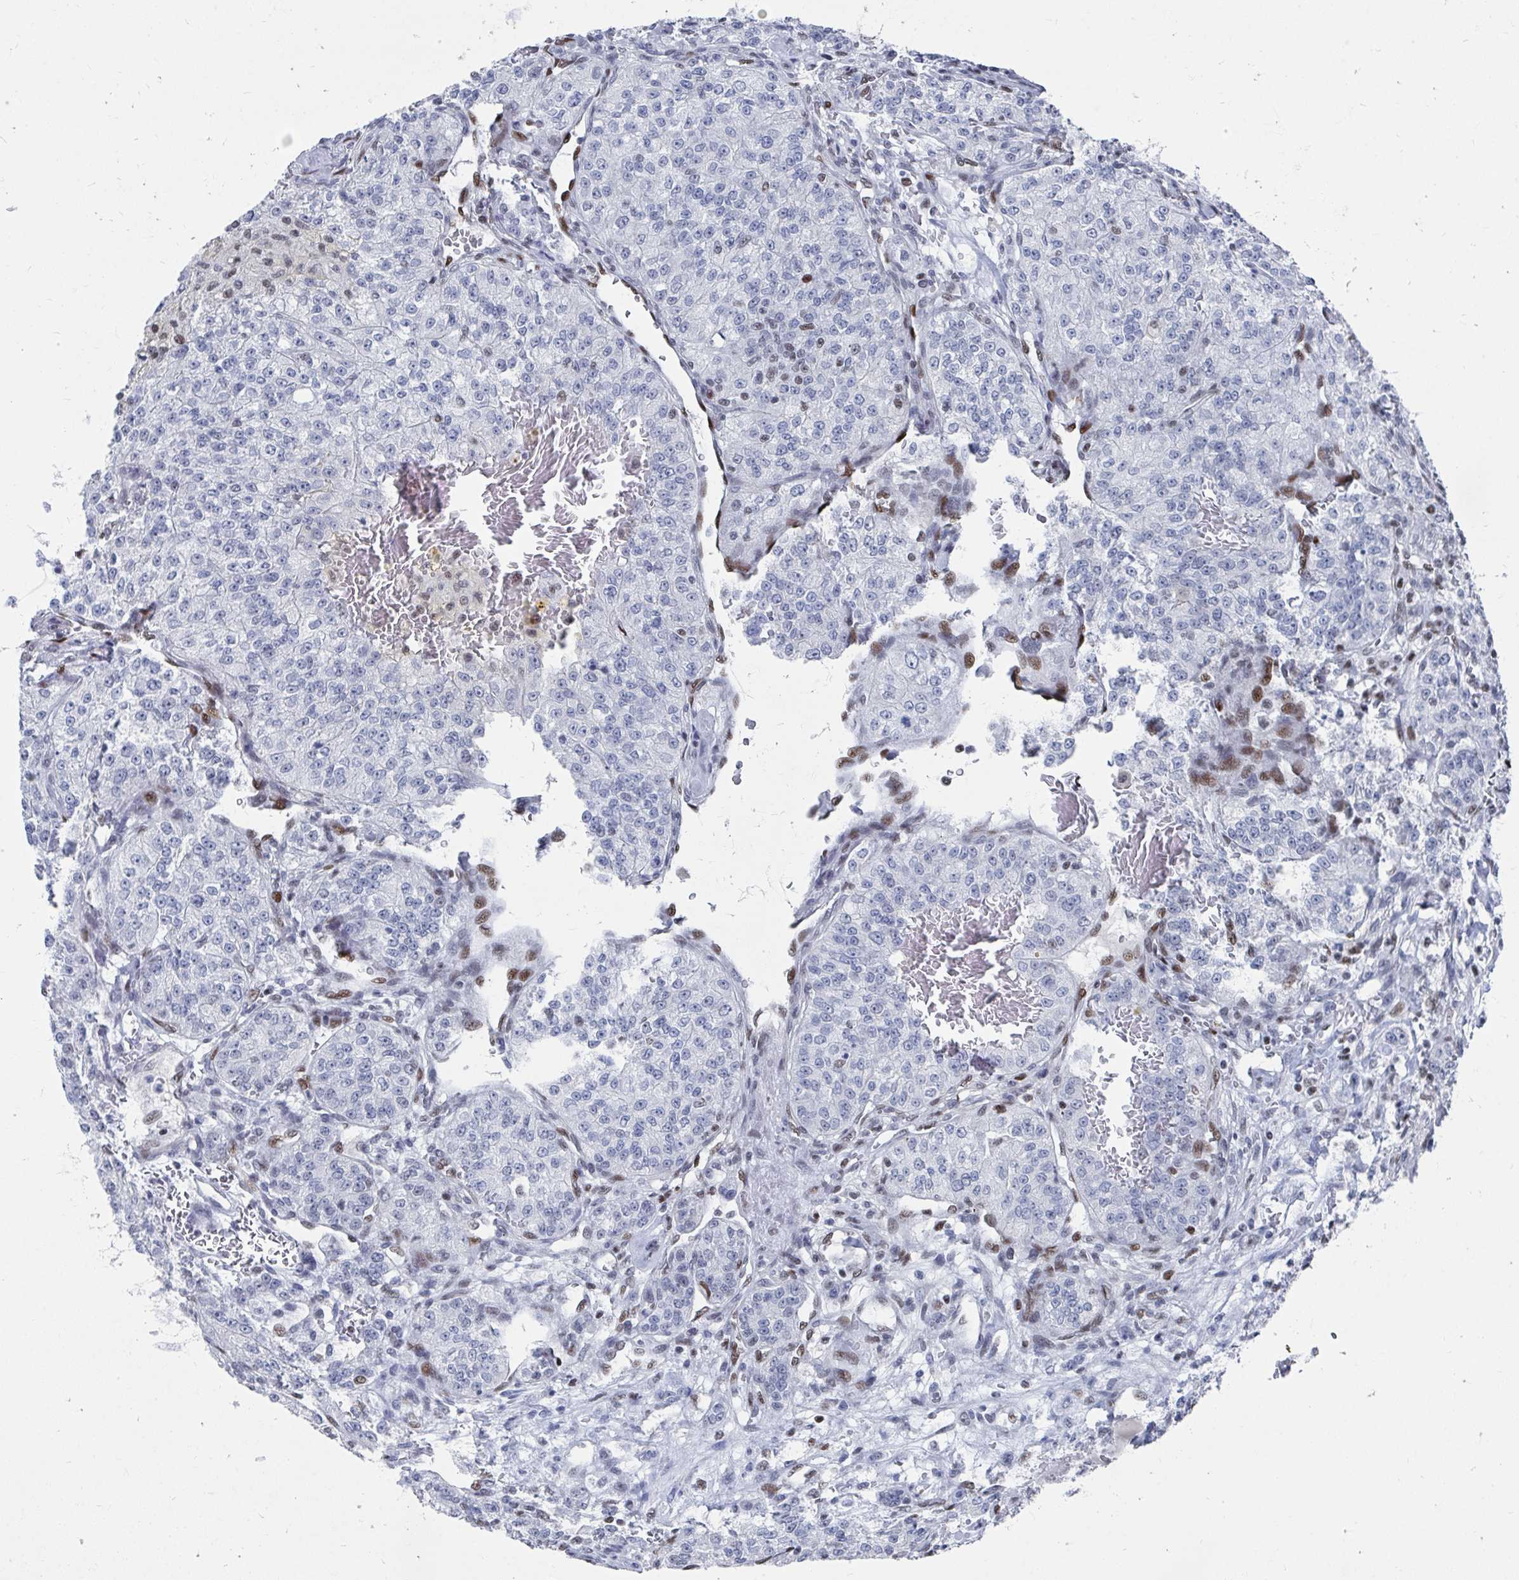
{"staining": {"intensity": "negative", "quantity": "none", "location": "none"}, "tissue": "renal cancer", "cell_type": "Tumor cells", "image_type": "cancer", "snomed": [{"axis": "morphology", "description": "Adenocarcinoma, NOS"}, {"axis": "topography", "description": "Kidney"}], "caption": "The image exhibits no staining of tumor cells in adenocarcinoma (renal).", "gene": "CDIN1", "patient": {"sex": "female", "age": 63}}